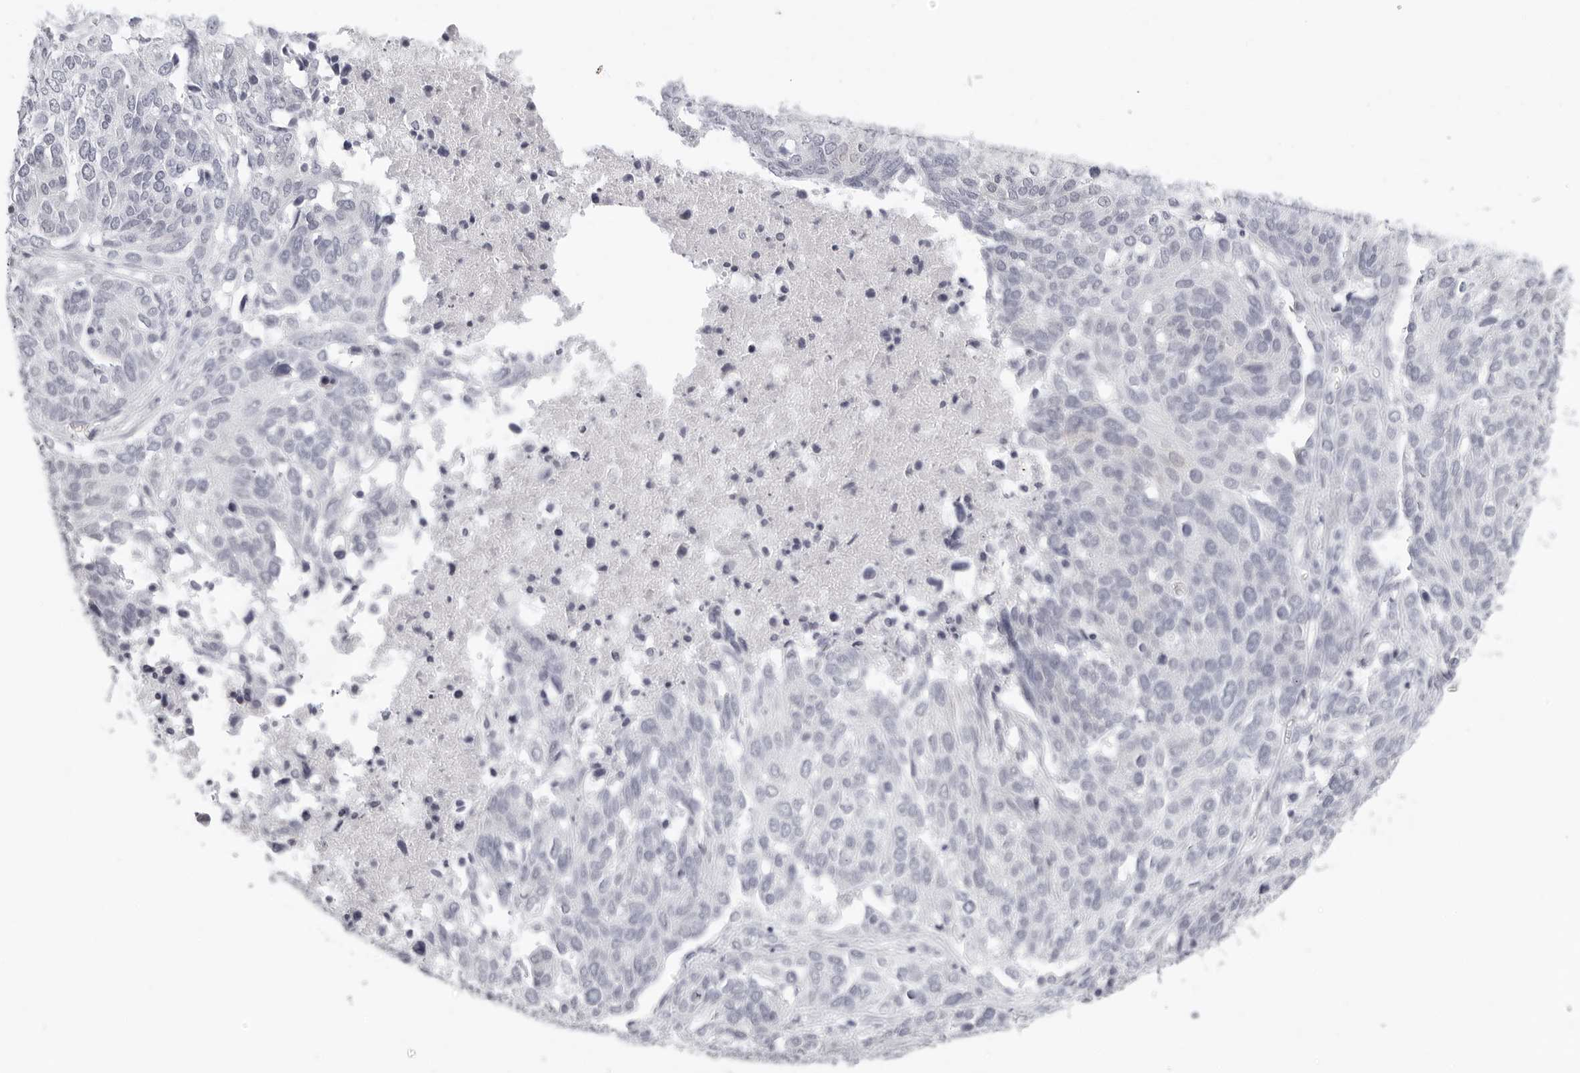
{"staining": {"intensity": "negative", "quantity": "none", "location": "none"}, "tissue": "ovarian cancer", "cell_type": "Tumor cells", "image_type": "cancer", "snomed": [{"axis": "morphology", "description": "Cystadenocarcinoma, serous, NOS"}, {"axis": "topography", "description": "Ovary"}], "caption": "IHC photomicrograph of neoplastic tissue: ovarian cancer (serous cystadenocarcinoma) stained with DAB reveals no significant protein staining in tumor cells. (DAB (3,3'-diaminobenzidine) IHC, high magnification).", "gene": "AGMAT", "patient": {"sex": "female", "age": 44}}